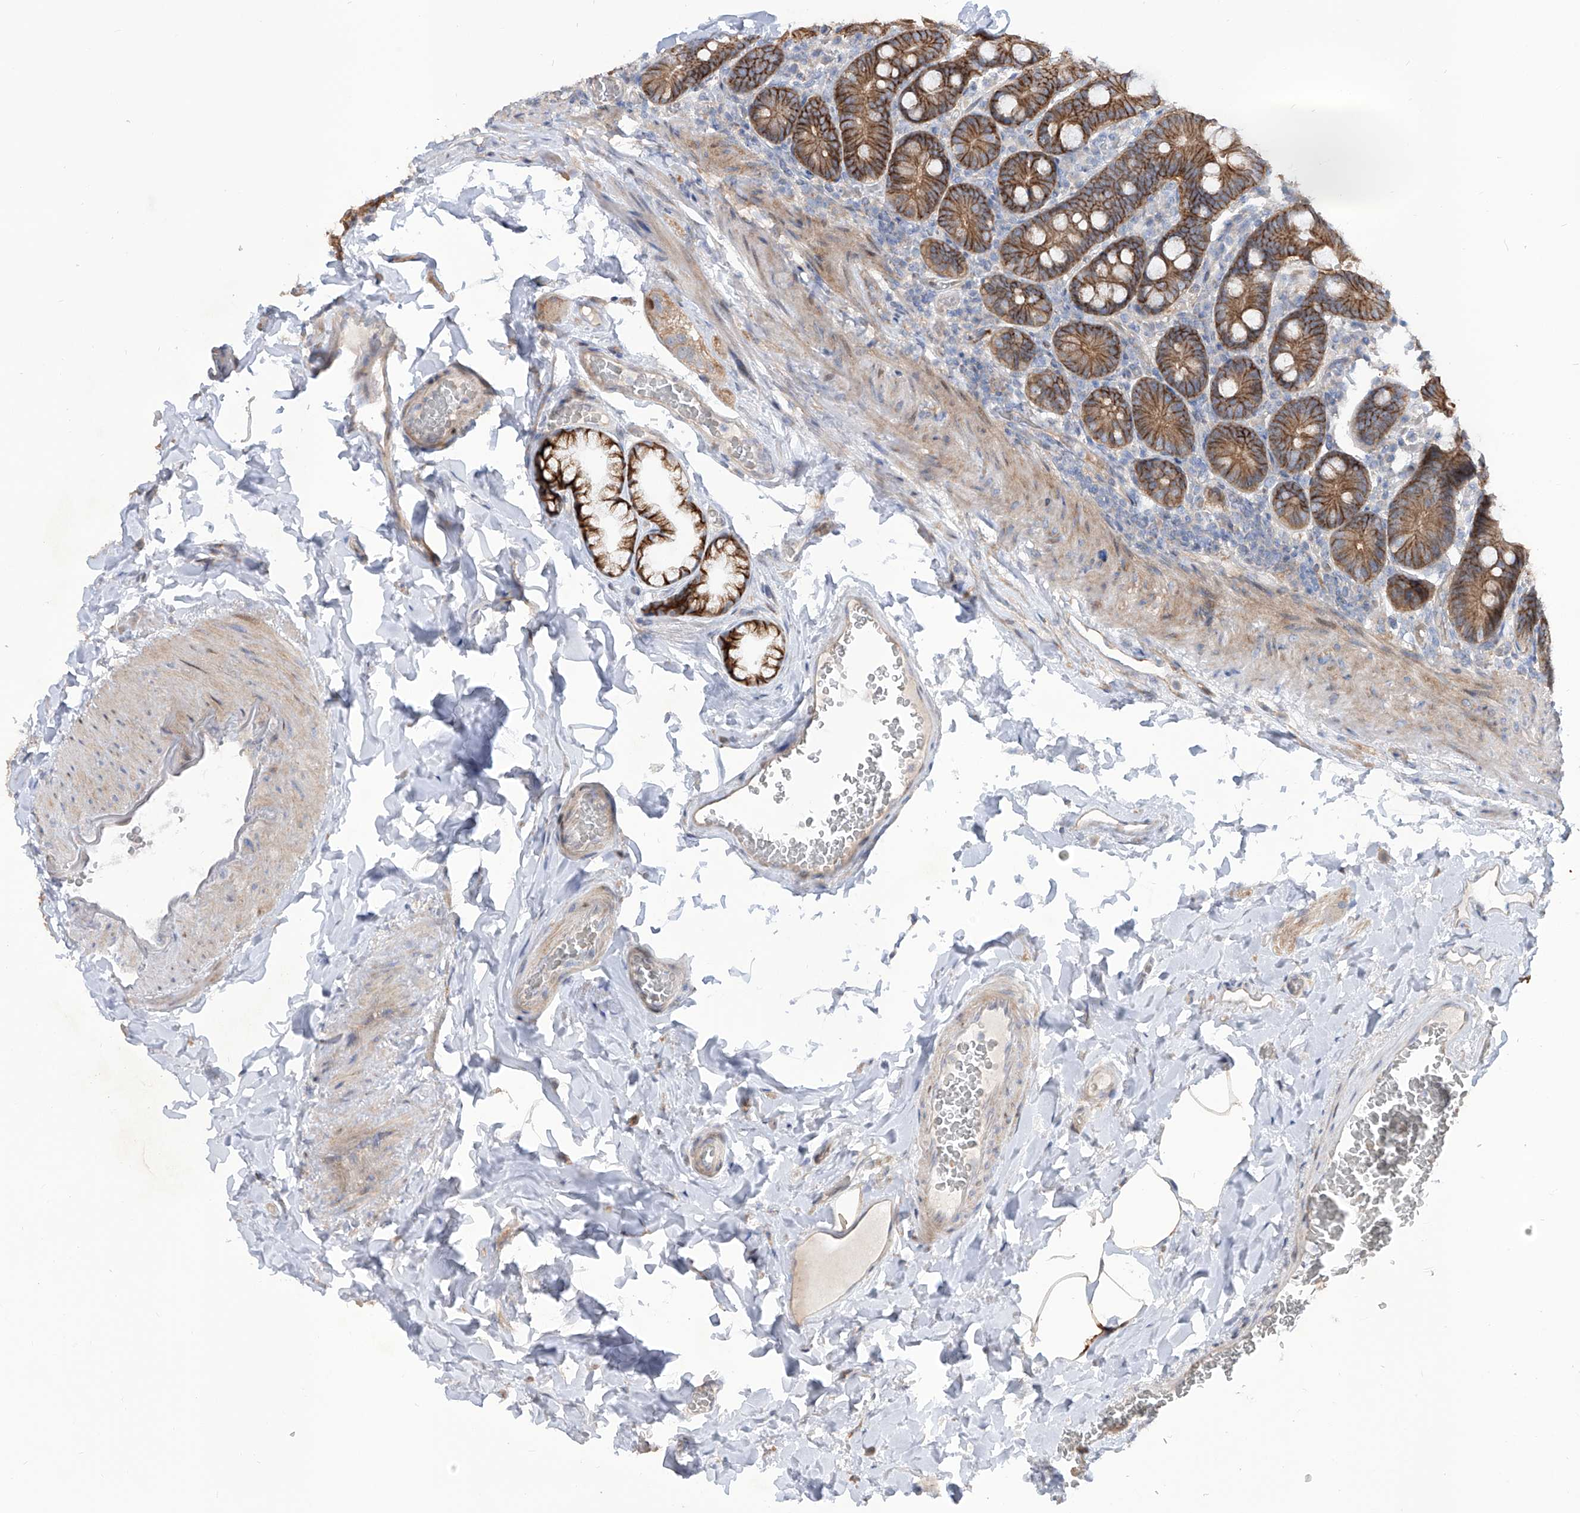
{"staining": {"intensity": "moderate", "quantity": ">75%", "location": "cytoplasmic/membranous"}, "tissue": "duodenum", "cell_type": "Glandular cells", "image_type": "normal", "snomed": [{"axis": "morphology", "description": "Normal tissue, NOS"}, {"axis": "topography", "description": "Duodenum"}], "caption": "IHC photomicrograph of benign duodenum: duodenum stained using IHC exhibits medium levels of moderate protein expression localized specifically in the cytoplasmic/membranous of glandular cells, appearing as a cytoplasmic/membranous brown color.", "gene": "LRRC1", "patient": {"sex": "female", "age": 62}}